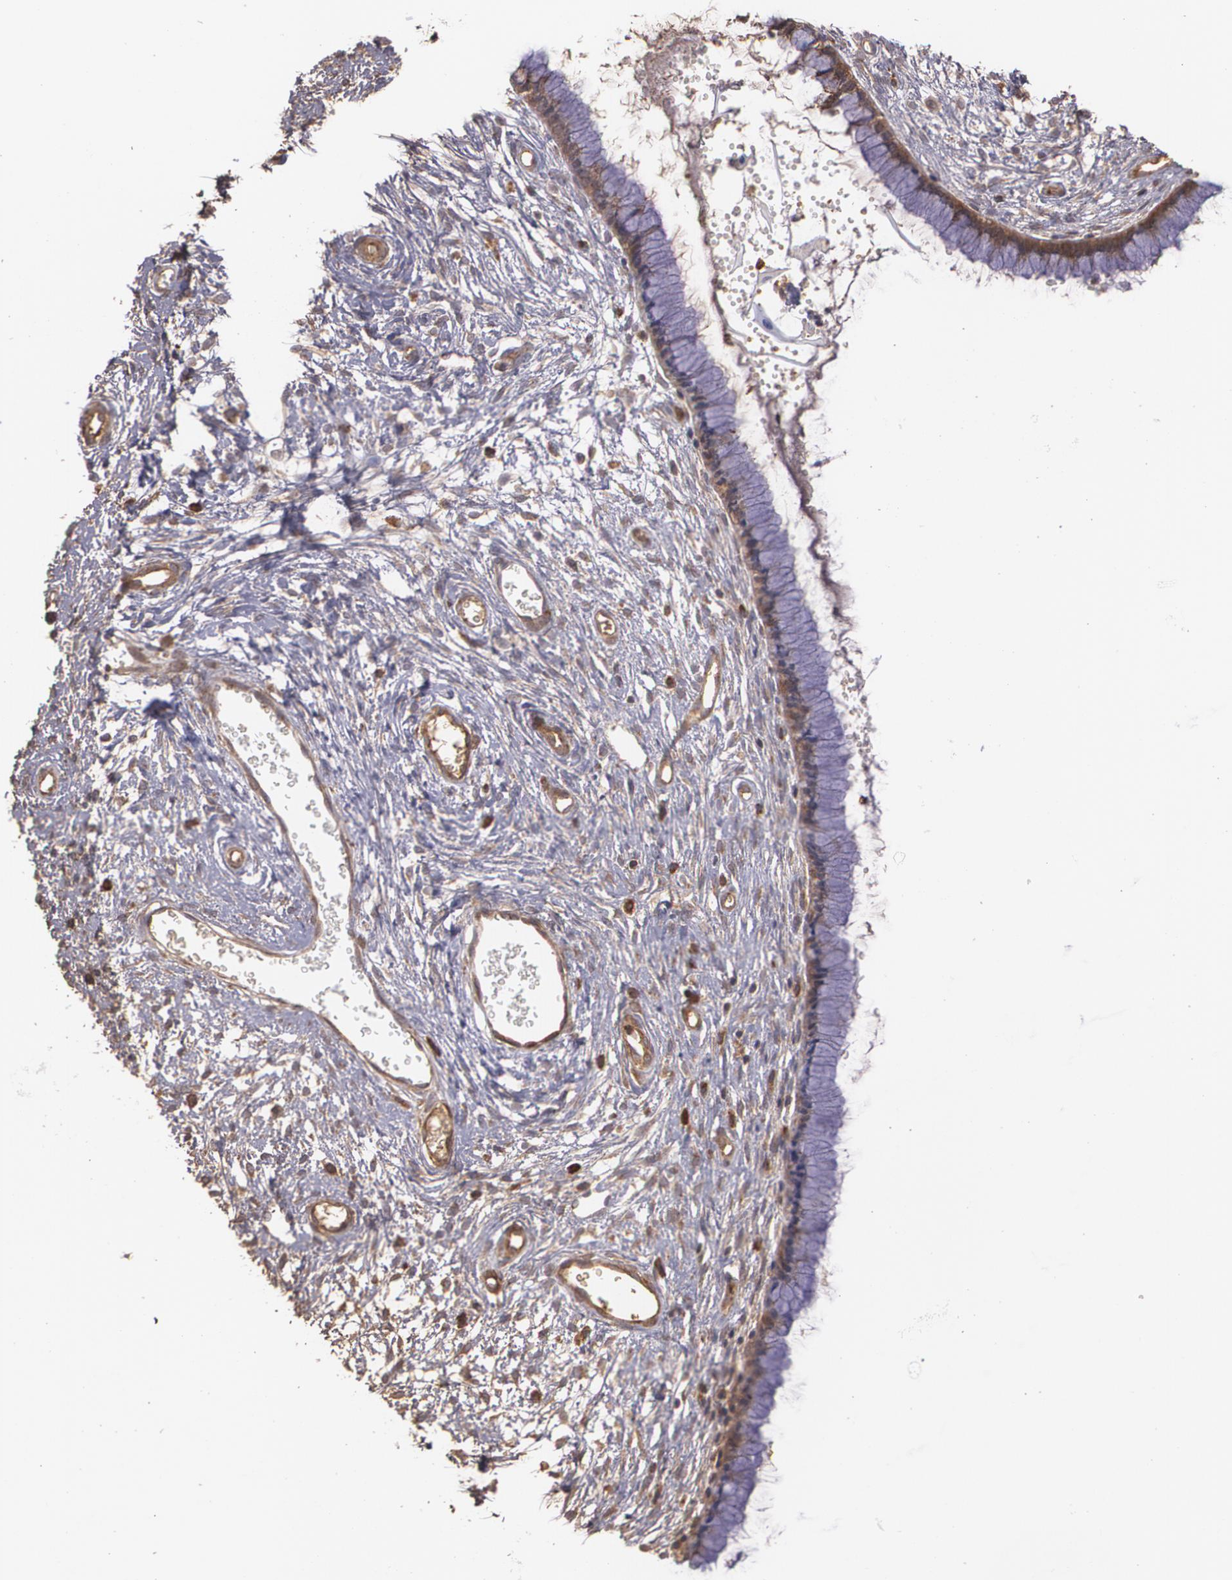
{"staining": {"intensity": "moderate", "quantity": ">75%", "location": "cytoplasmic/membranous"}, "tissue": "cervix", "cell_type": "Glandular cells", "image_type": "normal", "snomed": [{"axis": "morphology", "description": "Normal tissue, NOS"}, {"axis": "topography", "description": "Cervix"}], "caption": "High-magnification brightfield microscopy of benign cervix stained with DAB (3,3'-diaminobenzidine) (brown) and counterstained with hematoxylin (blue). glandular cells exhibit moderate cytoplasmic/membranous staining is appreciated in approximately>75% of cells.", "gene": "ECE1", "patient": {"sex": "female", "age": 55}}